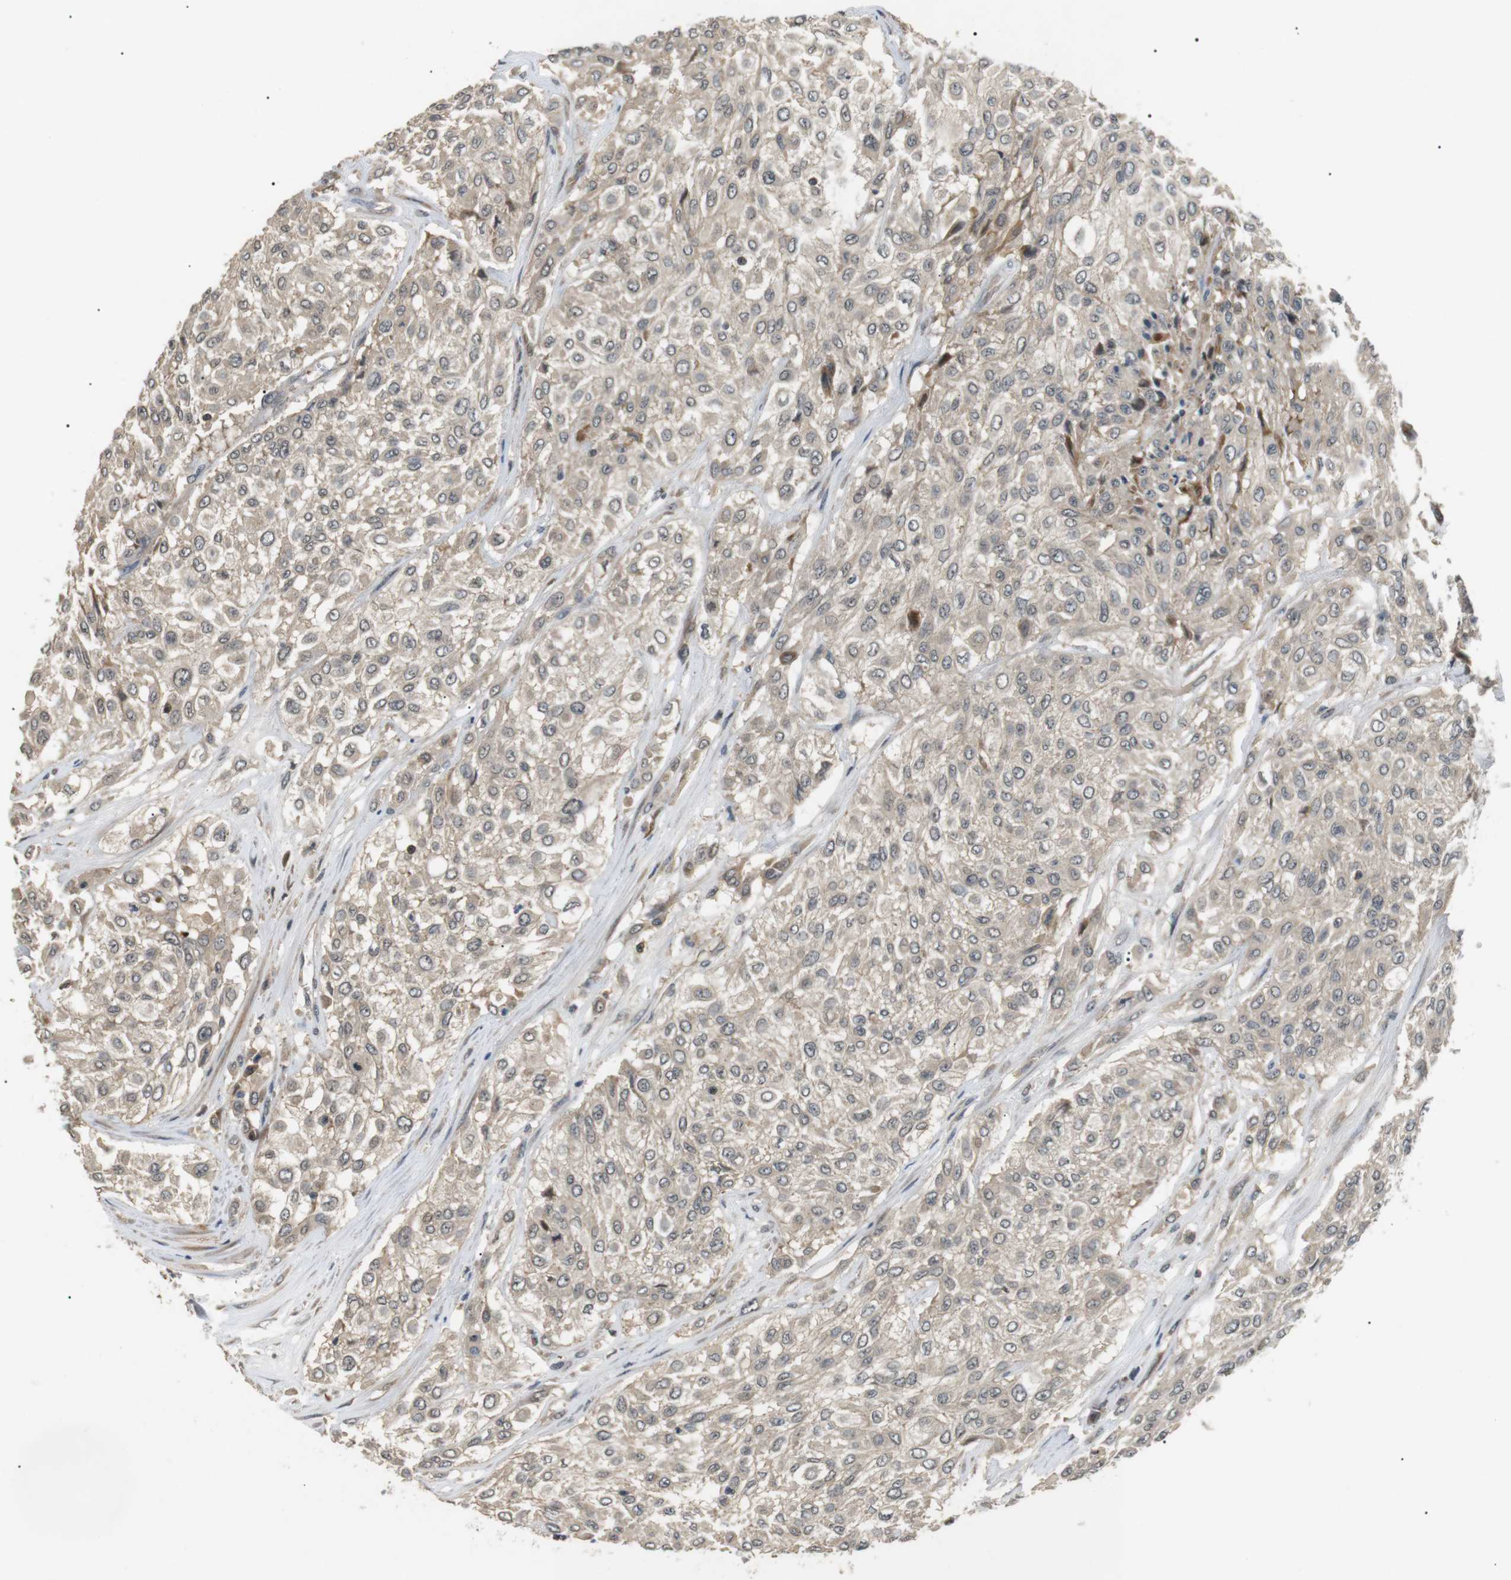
{"staining": {"intensity": "negative", "quantity": "none", "location": "none"}, "tissue": "urothelial cancer", "cell_type": "Tumor cells", "image_type": "cancer", "snomed": [{"axis": "morphology", "description": "Urothelial carcinoma, High grade"}, {"axis": "topography", "description": "Urinary bladder"}], "caption": "This is an immunohistochemistry (IHC) micrograph of urothelial cancer. There is no positivity in tumor cells.", "gene": "HSPA13", "patient": {"sex": "male", "age": 57}}